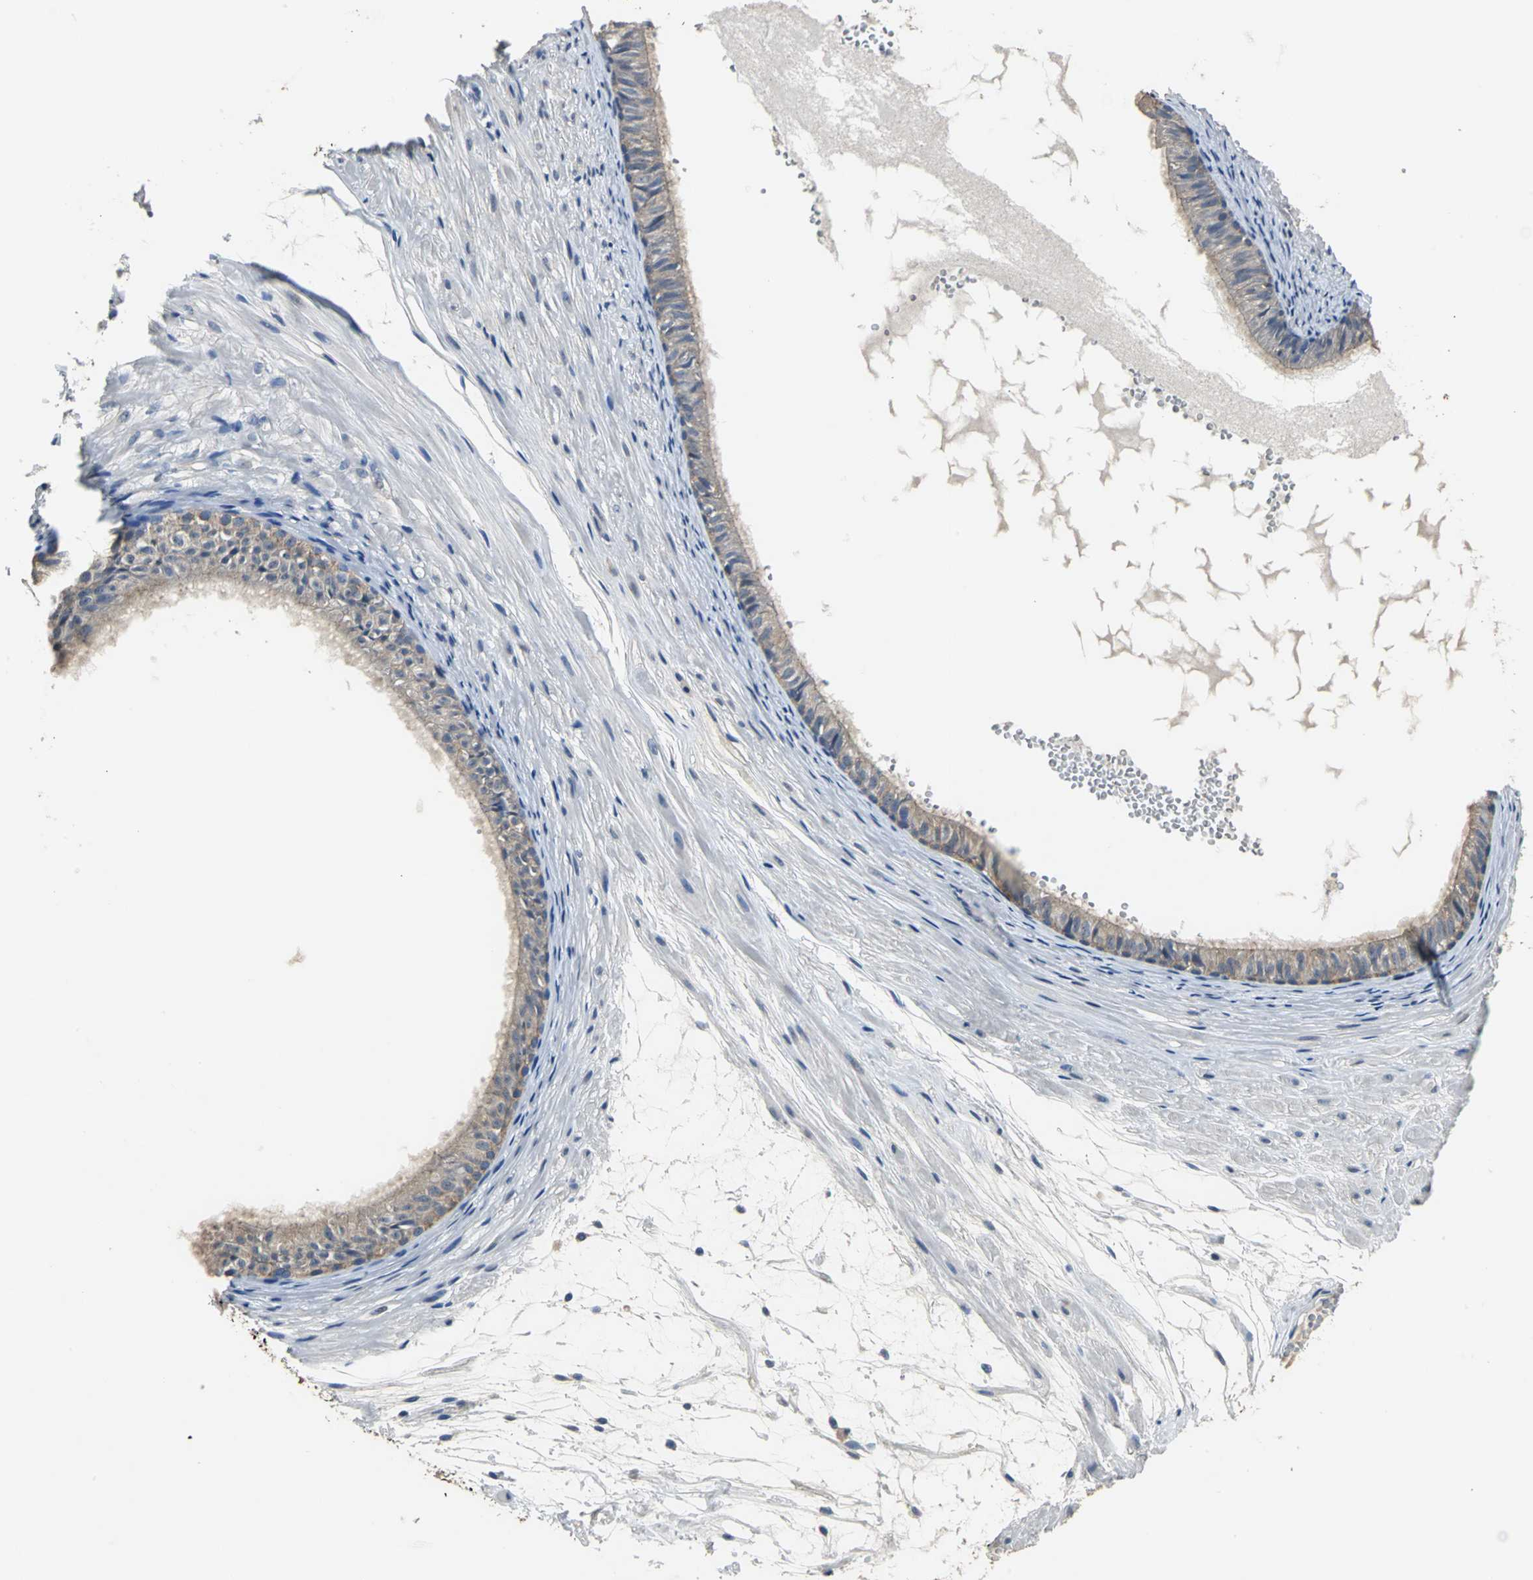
{"staining": {"intensity": "weak", "quantity": ">75%", "location": "cytoplasmic/membranous"}, "tissue": "epididymis", "cell_type": "Glandular cells", "image_type": "normal", "snomed": [{"axis": "morphology", "description": "Normal tissue, NOS"}, {"axis": "morphology", "description": "Atrophy, NOS"}, {"axis": "topography", "description": "Testis"}, {"axis": "topography", "description": "Epididymis"}], "caption": "Normal epididymis reveals weak cytoplasmic/membranous expression in approximately >75% of glandular cells, visualized by immunohistochemistry.", "gene": "OCLN", "patient": {"sex": "male", "age": 18}}